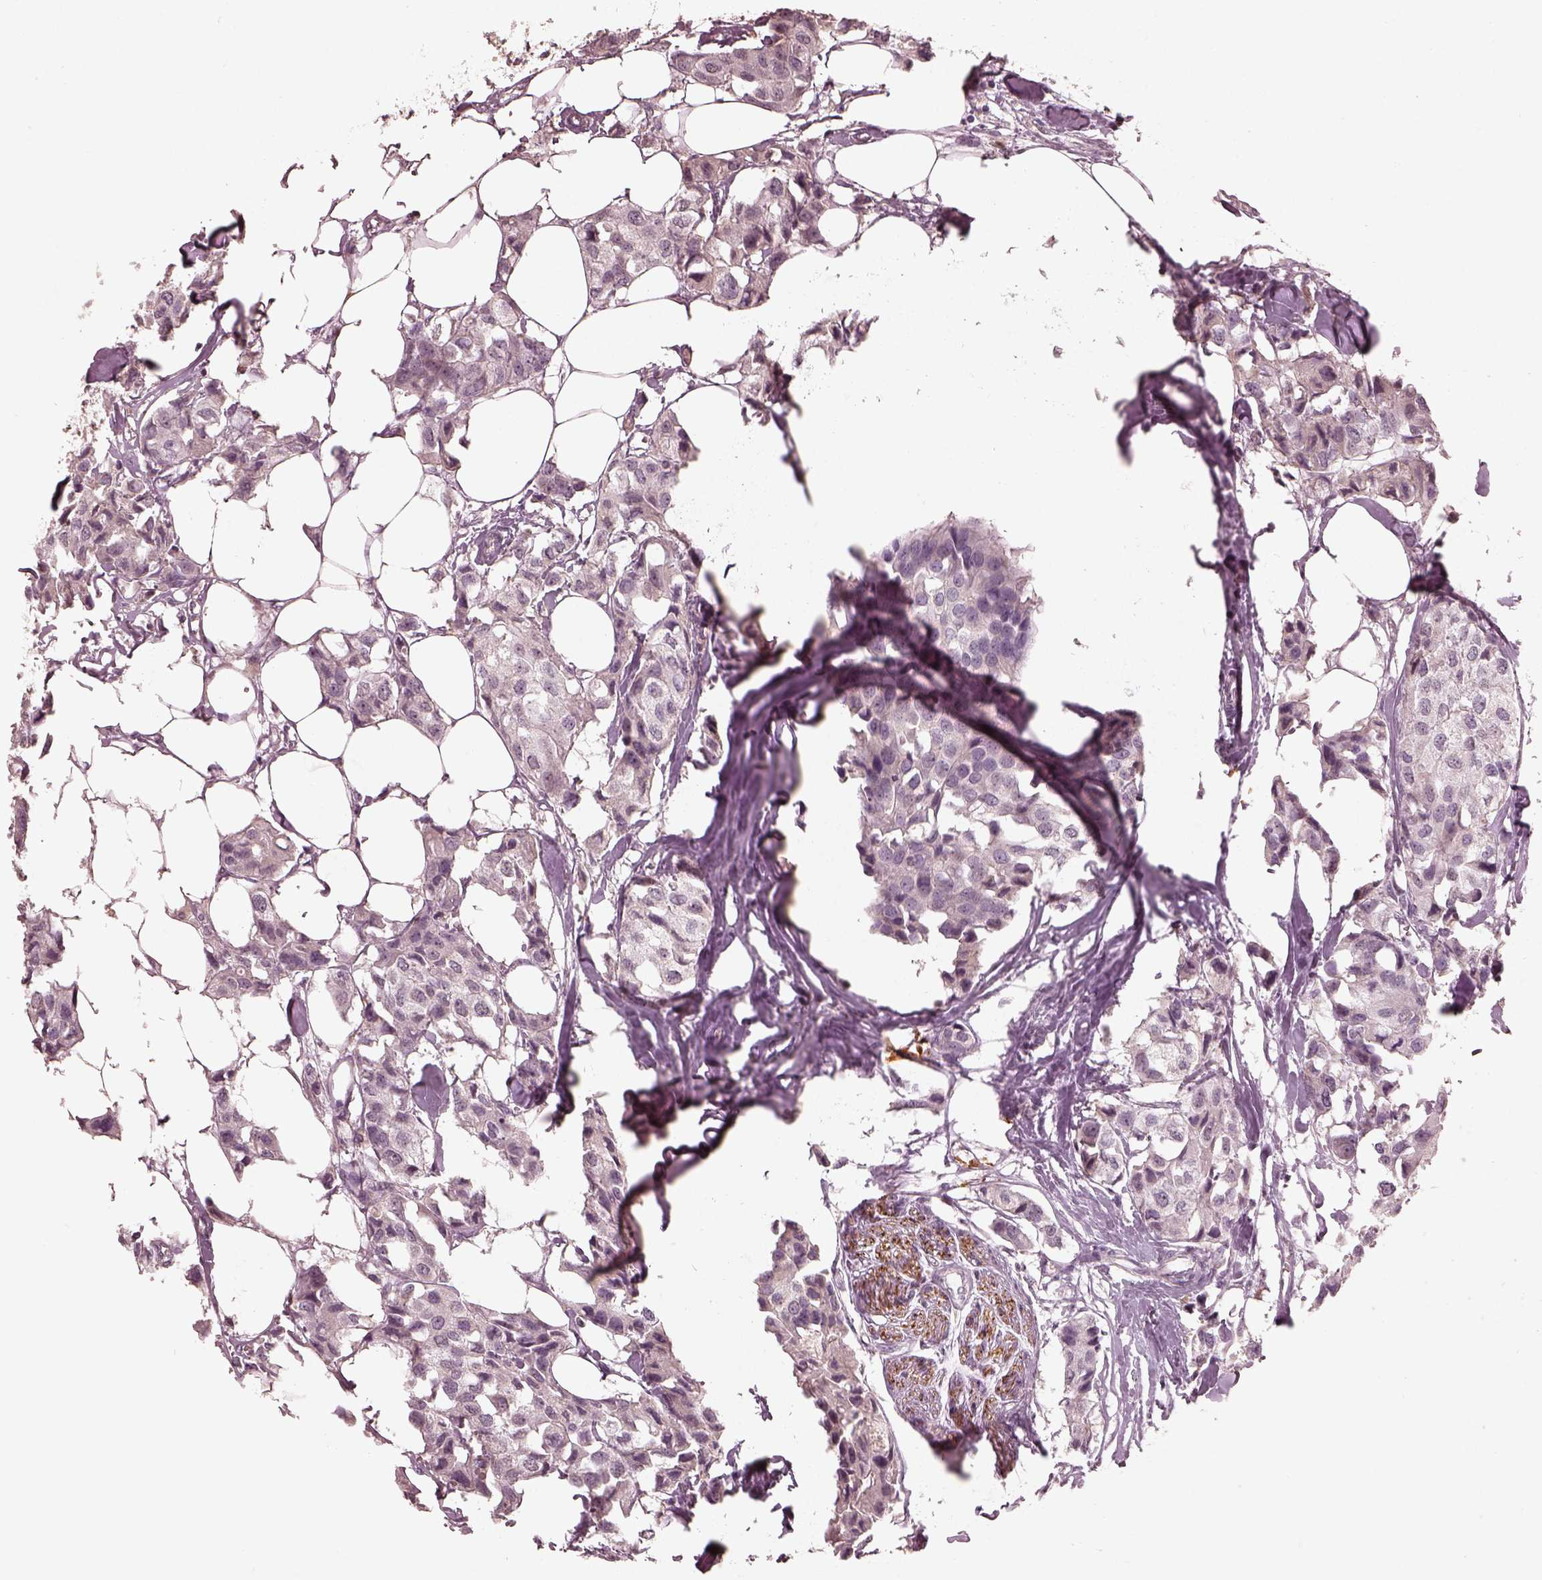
{"staining": {"intensity": "negative", "quantity": "none", "location": "none"}, "tissue": "breast cancer", "cell_type": "Tumor cells", "image_type": "cancer", "snomed": [{"axis": "morphology", "description": "Duct carcinoma"}, {"axis": "topography", "description": "Breast"}], "caption": "An image of infiltrating ductal carcinoma (breast) stained for a protein displays no brown staining in tumor cells.", "gene": "CALR3", "patient": {"sex": "female", "age": 80}}